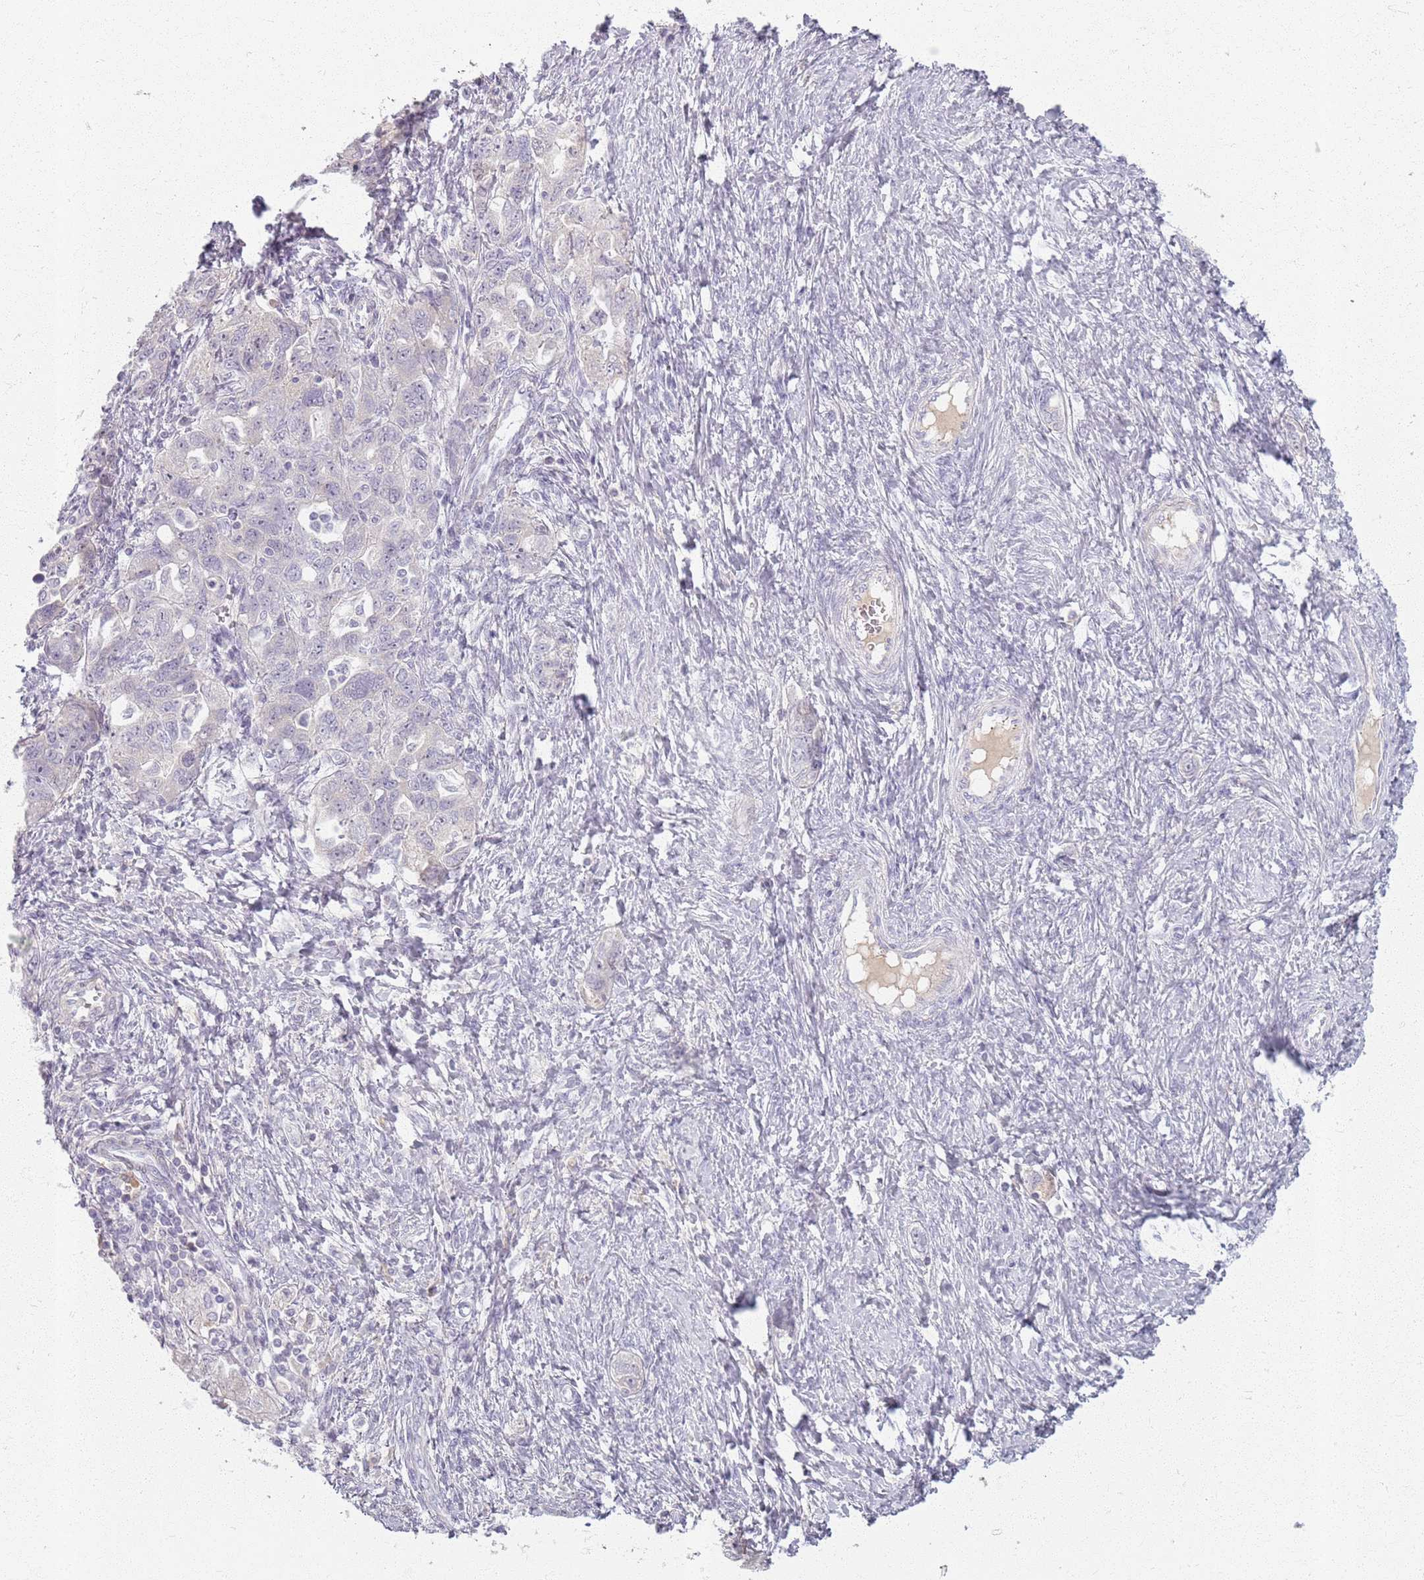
{"staining": {"intensity": "negative", "quantity": "none", "location": "none"}, "tissue": "ovarian cancer", "cell_type": "Tumor cells", "image_type": "cancer", "snomed": [{"axis": "morphology", "description": "Carcinoma, NOS"}, {"axis": "morphology", "description": "Cystadenocarcinoma, serous, NOS"}, {"axis": "topography", "description": "Ovary"}], "caption": "Protein analysis of ovarian cancer displays no significant staining in tumor cells.", "gene": "CRIPT", "patient": {"sex": "female", "age": 69}}